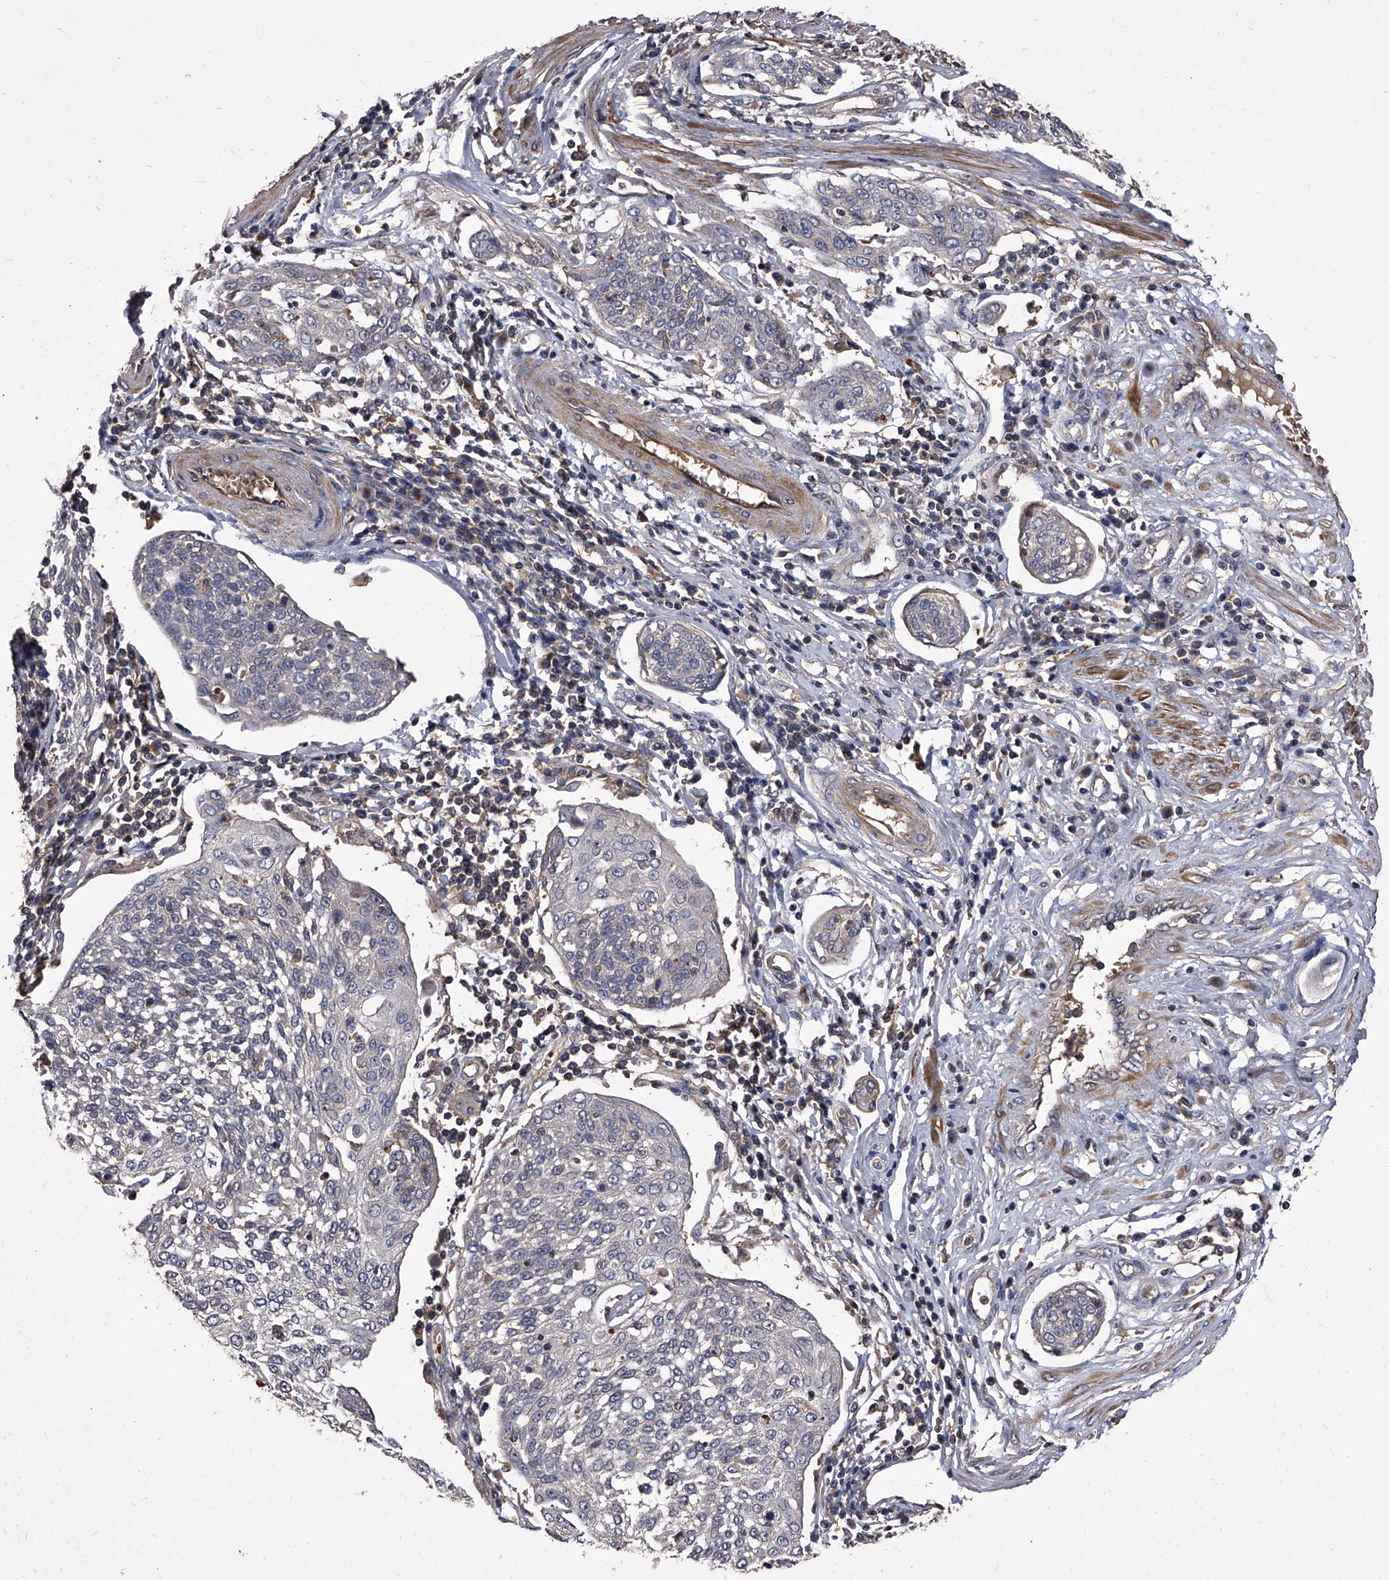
{"staining": {"intensity": "negative", "quantity": "none", "location": "none"}, "tissue": "cervical cancer", "cell_type": "Tumor cells", "image_type": "cancer", "snomed": [{"axis": "morphology", "description": "Squamous cell carcinoma, NOS"}, {"axis": "topography", "description": "Cervix"}], "caption": "DAB immunohistochemical staining of squamous cell carcinoma (cervical) exhibits no significant staining in tumor cells.", "gene": "STK36", "patient": {"sex": "female", "age": 34}}